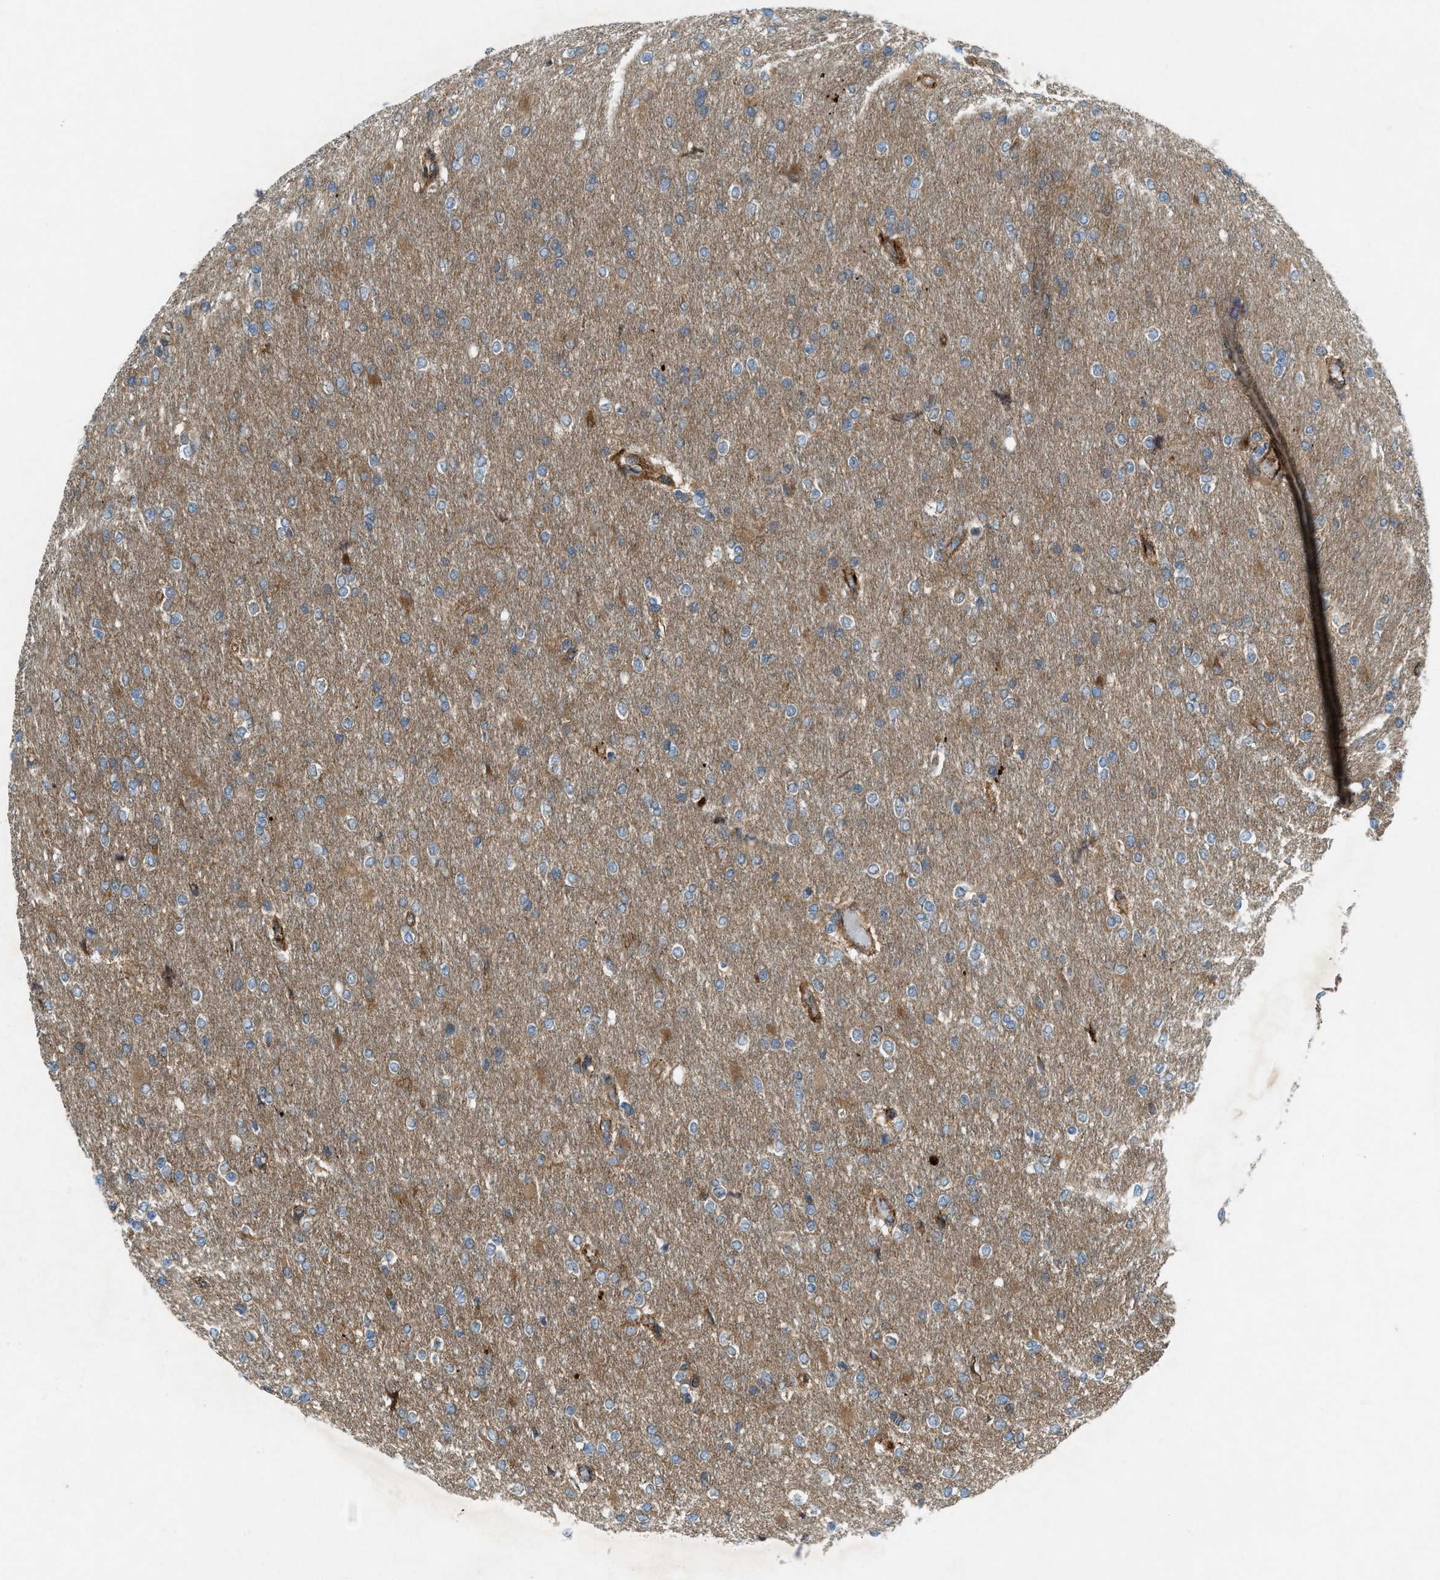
{"staining": {"intensity": "weak", "quantity": "25%-75%", "location": "cytoplasmic/membranous"}, "tissue": "glioma", "cell_type": "Tumor cells", "image_type": "cancer", "snomed": [{"axis": "morphology", "description": "Glioma, malignant, High grade"}, {"axis": "topography", "description": "Cerebral cortex"}], "caption": "A micrograph of human glioma stained for a protein shows weak cytoplasmic/membranous brown staining in tumor cells. (Stains: DAB in brown, nuclei in blue, Microscopy: brightfield microscopy at high magnification).", "gene": "URGCP", "patient": {"sex": "female", "age": 36}}